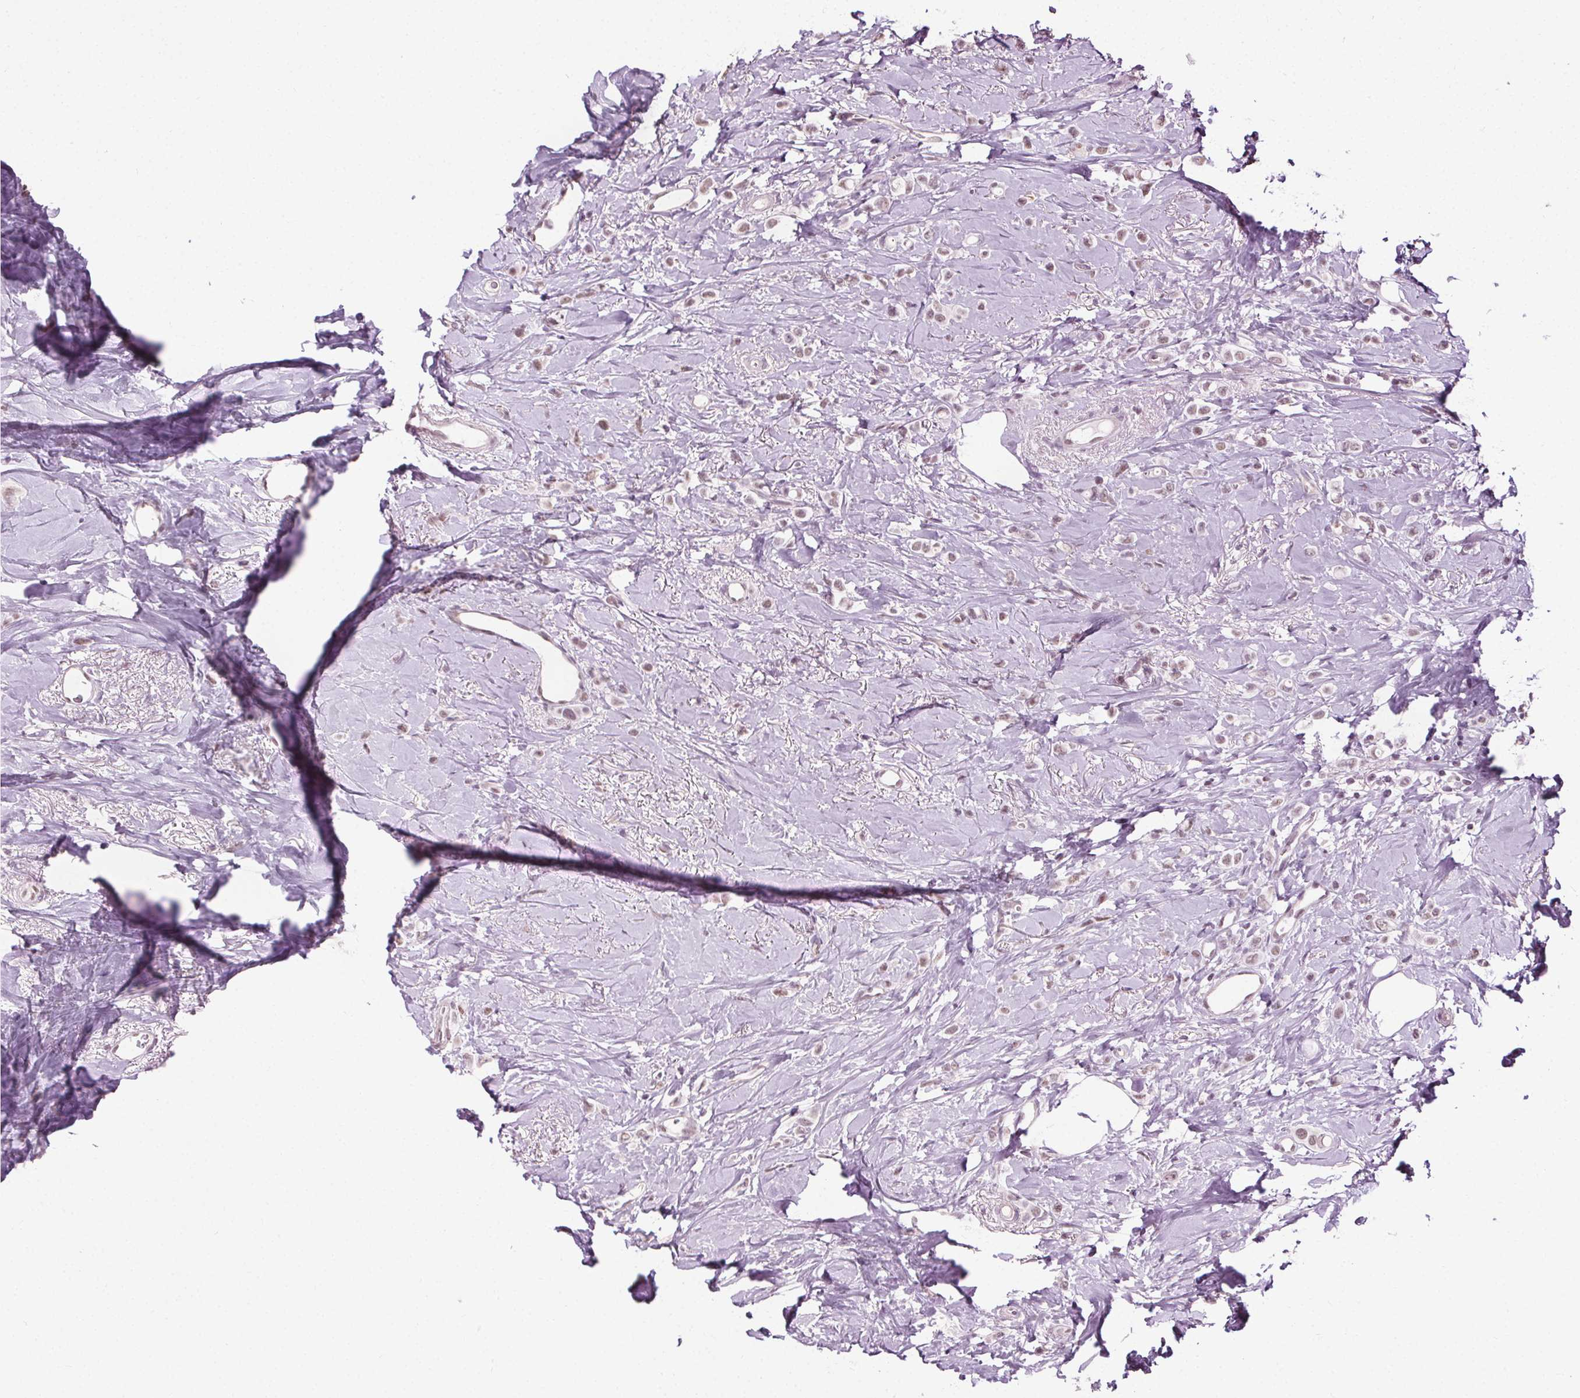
{"staining": {"intensity": "weak", "quantity": "<25%", "location": "nuclear"}, "tissue": "breast cancer", "cell_type": "Tumor cells", "image_type": "cancer", "snomed": [{"axis": "morphology", "description": "Lobular carcinoma"}, {"axis": "topography", "description": "Breast"}], "caption": "Tumor cells show no significant staining in breast cancer.", "gene": "CEBPA", "patient": {"sex": "female", "age": 66}}